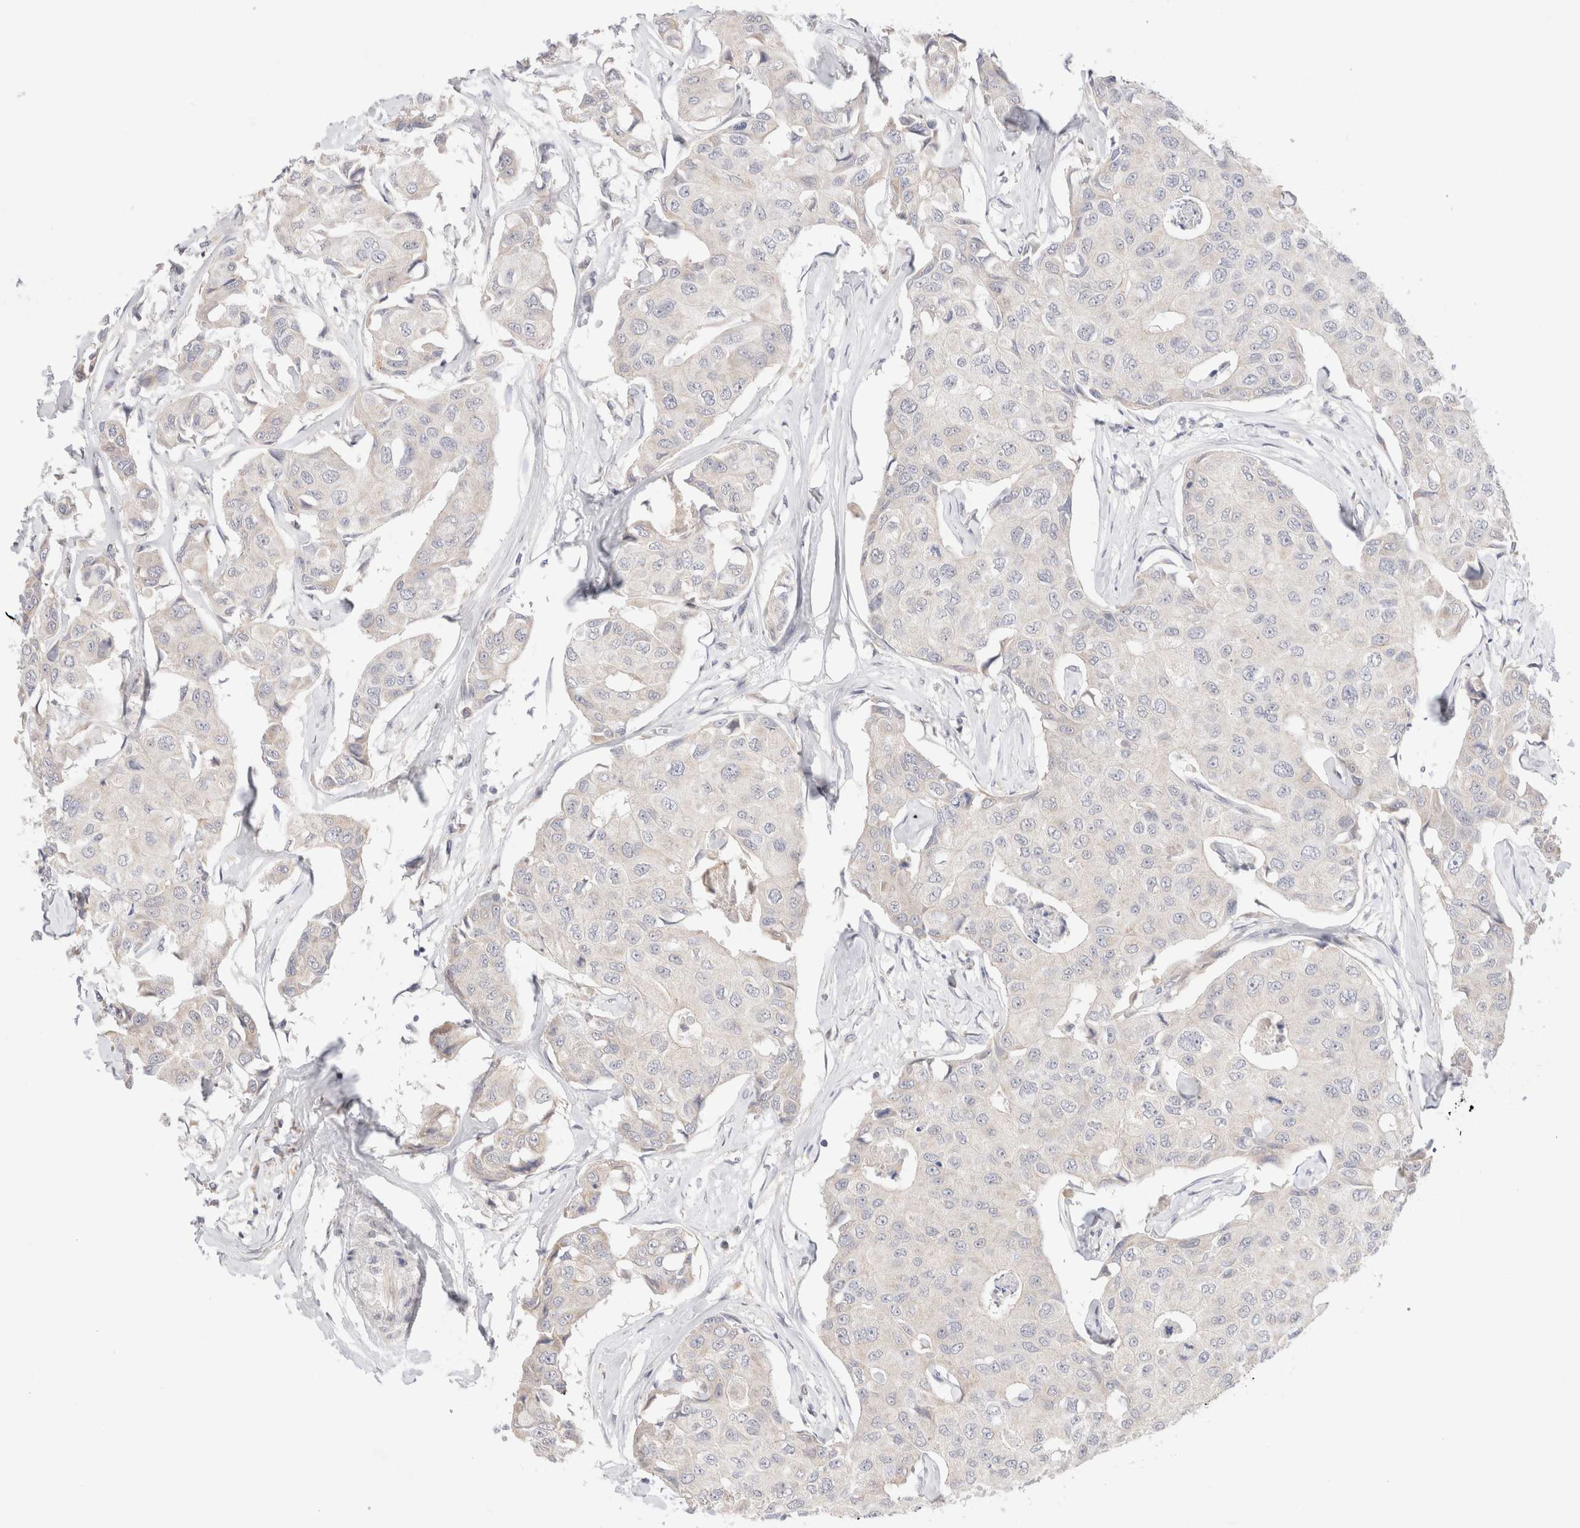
{"staining": {"intensity": "negative", "quantity": "none", "location": "none"}, "tissue": "breast cancer", "cell_type": "Tumor cells", "image_type": "cancer", "snomed": [{"axis": "morphology", "description": "Duct carcinoma"}, {"axis": "topography", "description": "Breast"}], "caption": "This image is of breast cancer stained with immunohistochemistry to label a protein in brown with the nuclei are counter-stained blue. There is no positivity in tumor cells.", "gene": "SPATA20", "patient": {"sex": "female", "age": 80}}